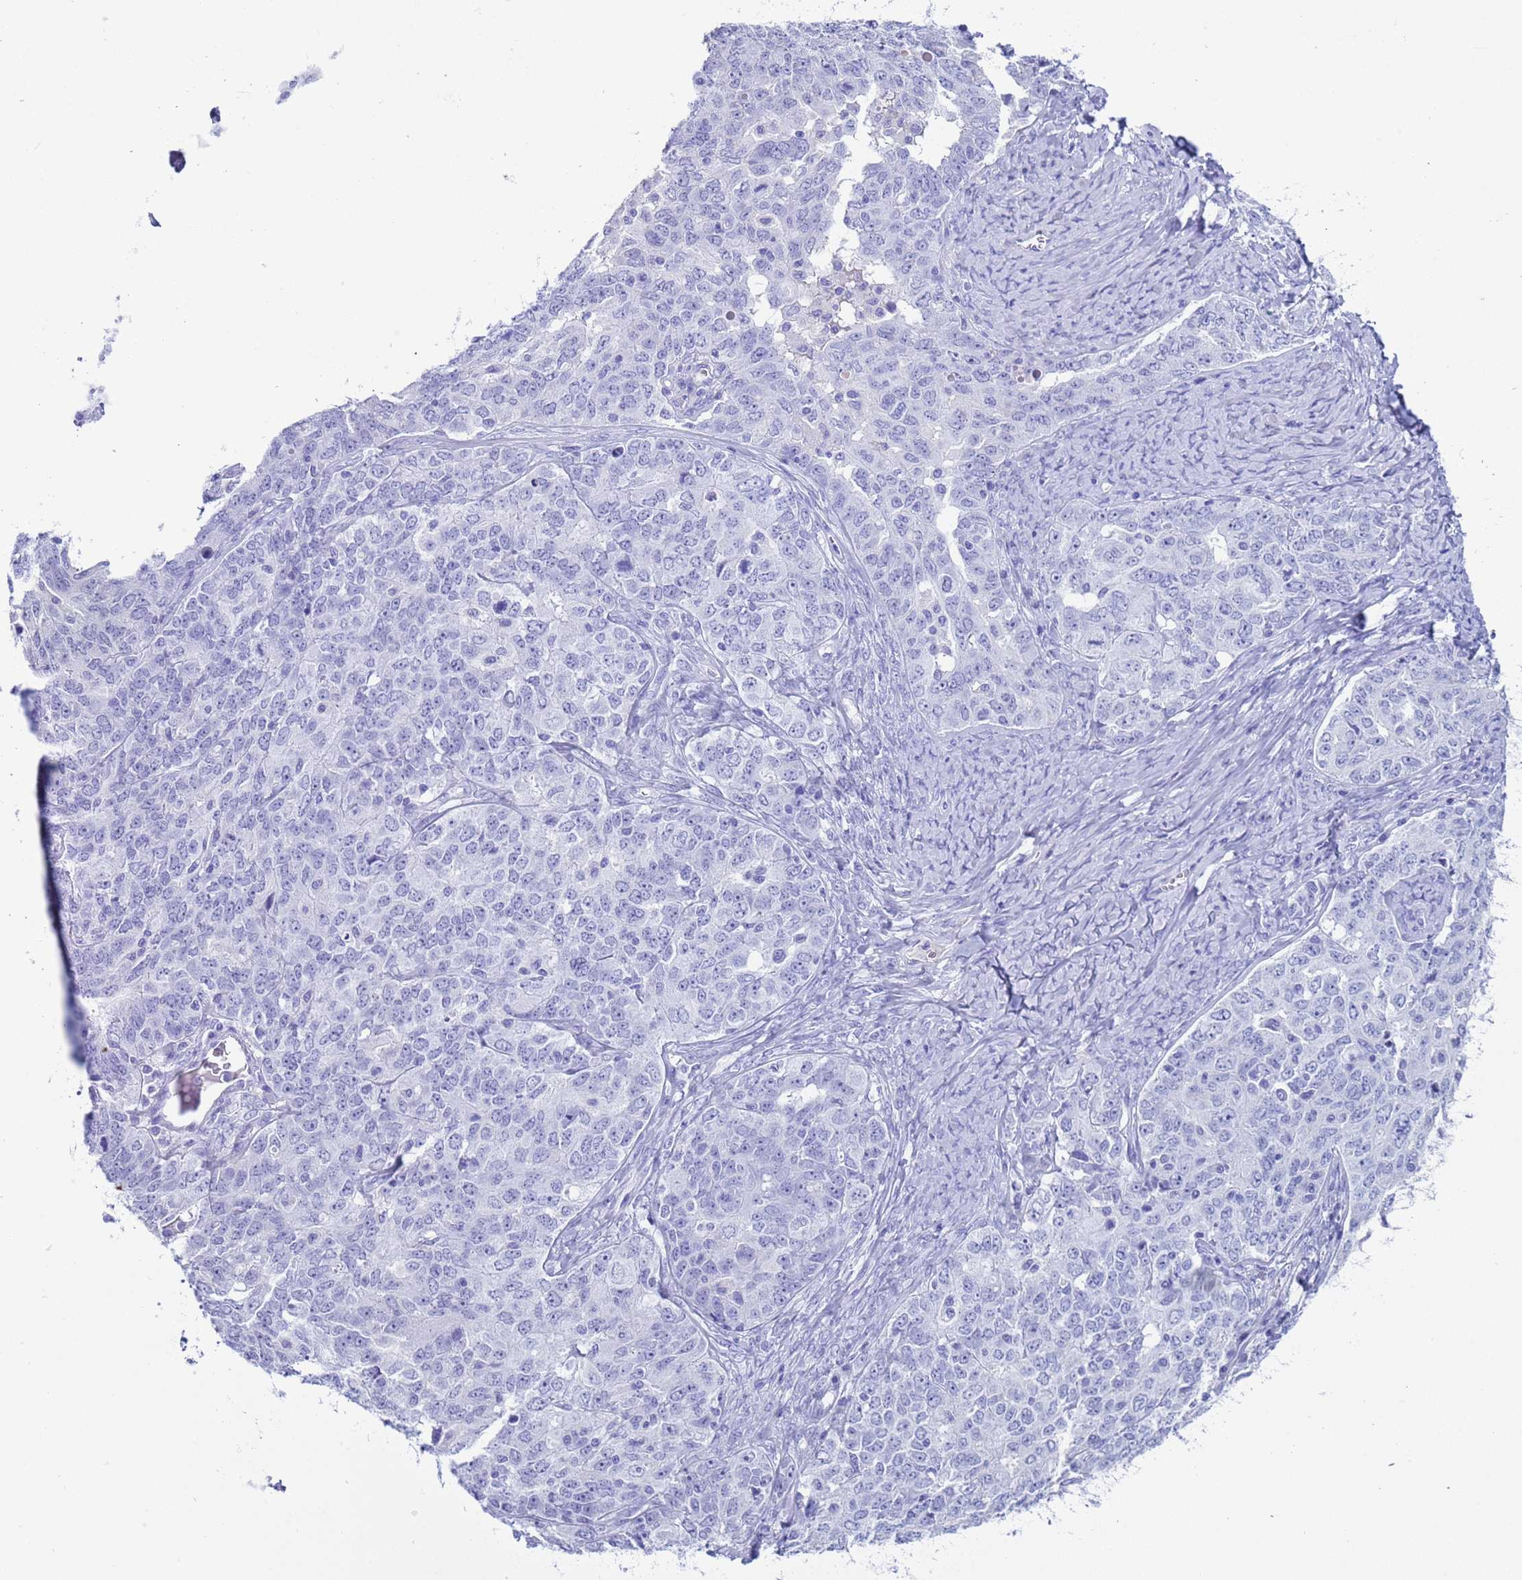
{"staining": {"intensity": "negative", "quantity": "none", "location": "none"}, "tissue": "ovarian cancer", "cell_type": "Tumor cells", "image_type": "cancer", "snomed": [{"axis": "morphology", "description": "Carcinoma, endometroid"}, {"axis": "topography", "description": "Ovary"}], "caption": "DAB immunohistochemical staining of human ovarian cancer (endometroid carcinoma) exhibits no significant positivity in tumor cells.", "gene": "CKM", "patient": {"sex": "female", "age": 62}}